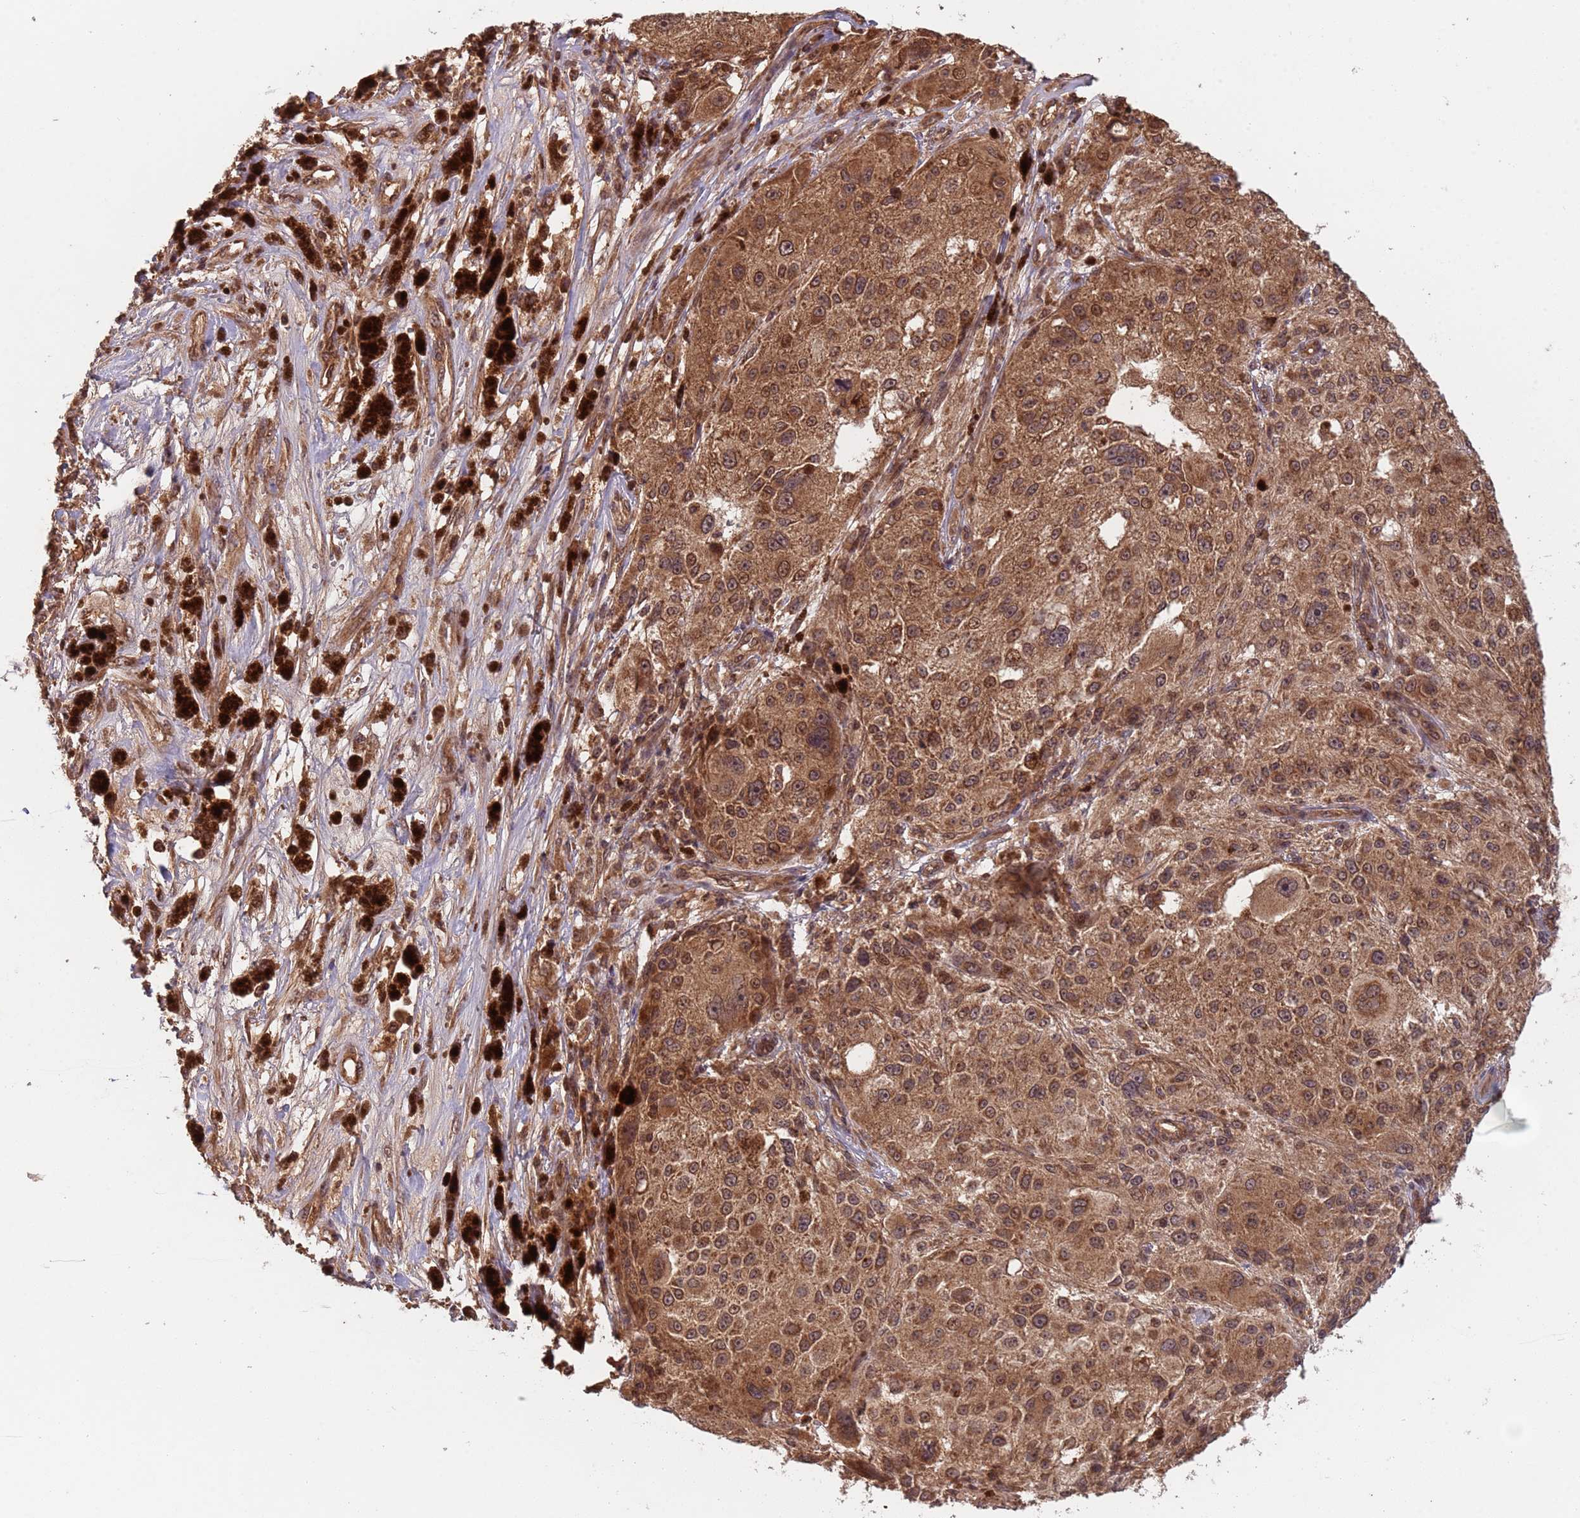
{"staining": {"intensity": "moderate", "quantity": ">75%", "location": "cytoplasmic/membranous,nuclear"}, "tissue": "melanoma", "cell_type": "Tumor cells", "image_type": "cancer", "snomed": [{"axis": "morphology", "description": "Necrosis, NOS"}, {"axis": "morphology", "description": "Malignant melanoma, NOS"}, {"axis": "topography", "description": "Skin"}], "caption": "The micrograph shows staining of malignant melanoma, revealing moderate cytoplasmic/membranous and nuclear protein expression (brown color) within tumor cells. The staining is performed using DAB (3,3'-diaminobenzidine) brown chromogen to label protein expression. The nuclei are counter-stained blue using hematoxylin.", "gene": "ERI1", "patient": {"sex": "female", "age": 87}}